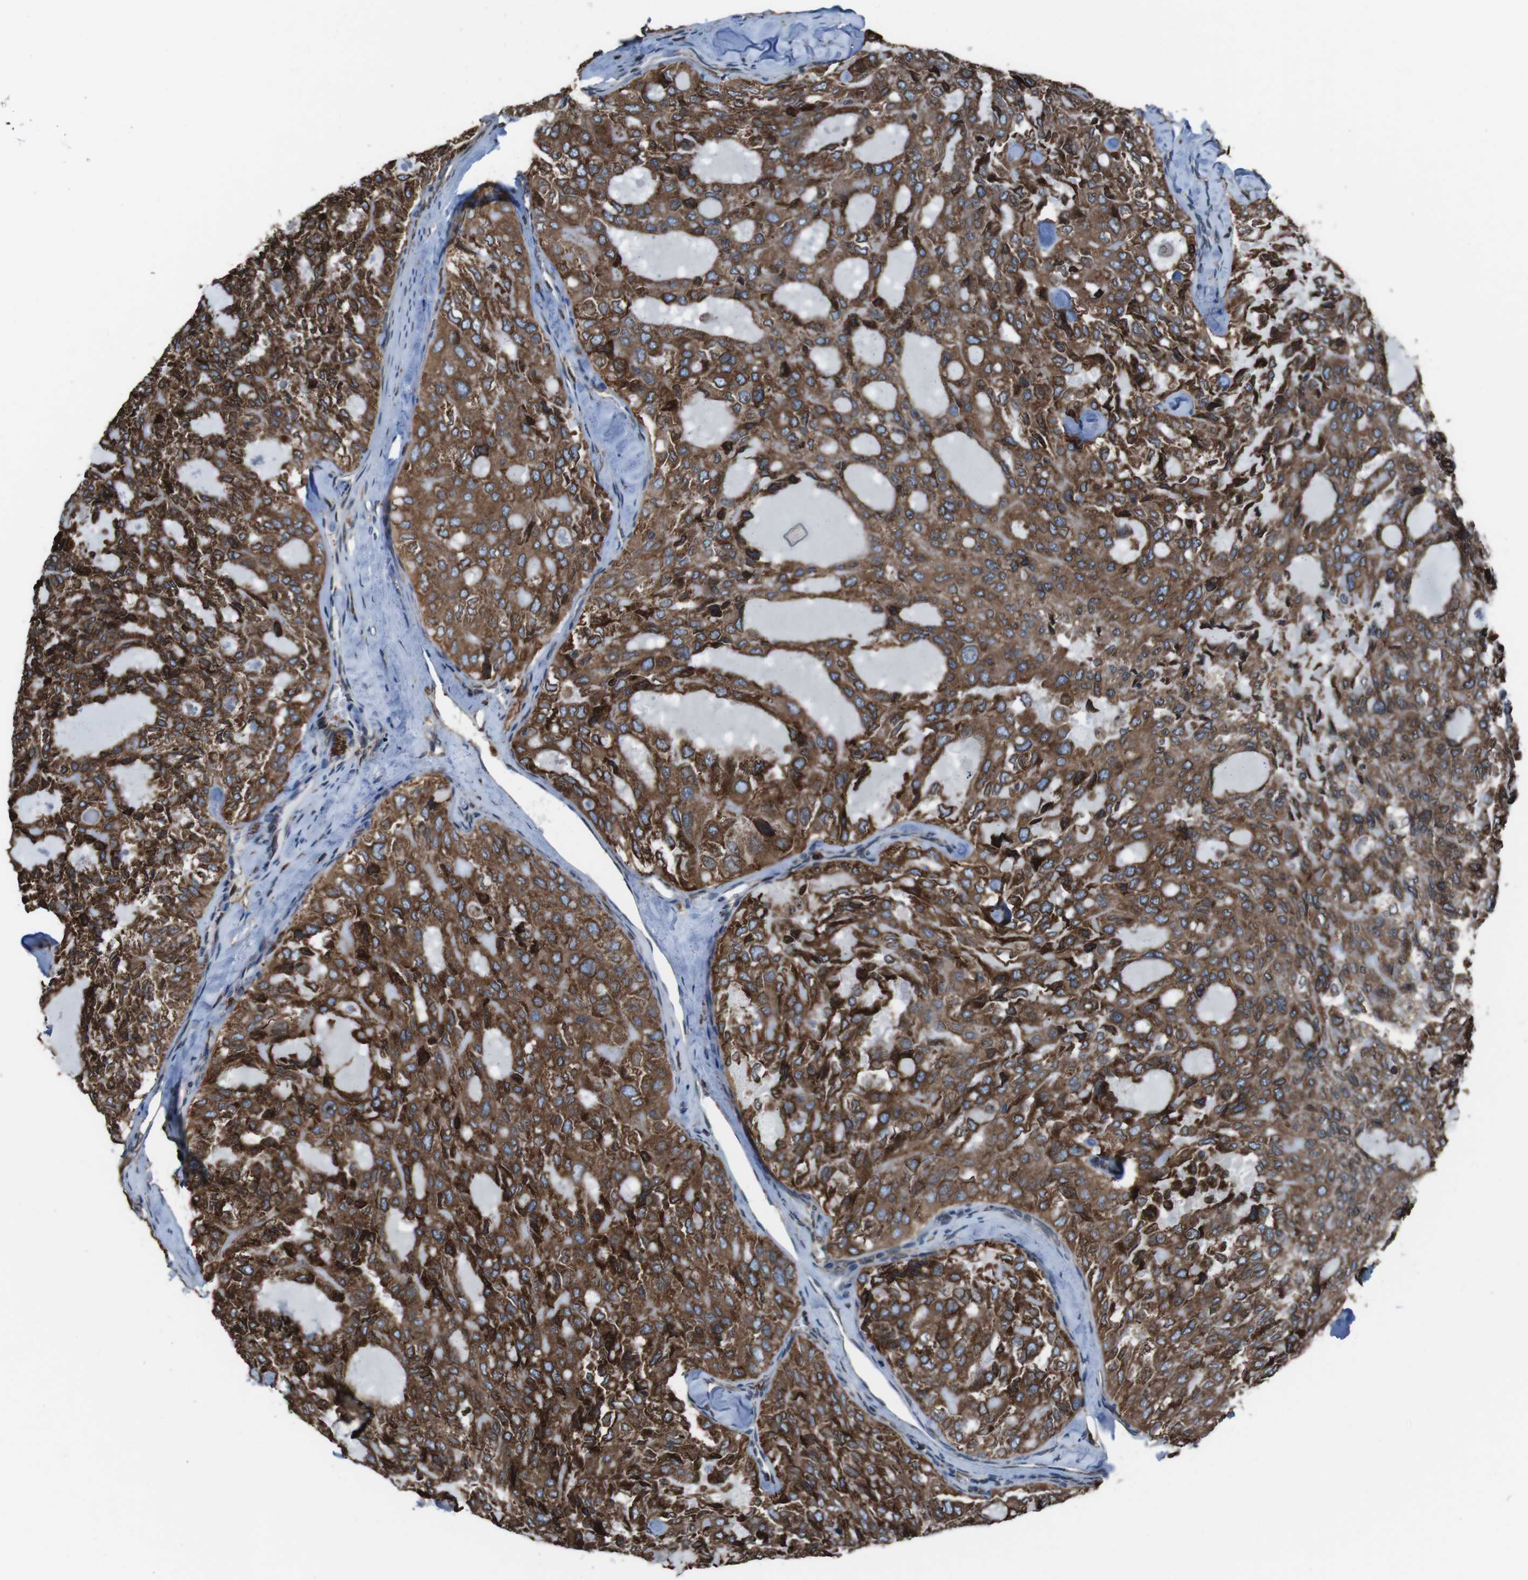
{"staining": {"intensity": "moderate", "quantity": ">75%", "location": "cytoplasmic/membranous"}, "tissue": "thyroid cancer", "cell_type": "Tumor cells", "image_type": "cancer", "snomed": [{"axis": "morphology", "description": "Follicular adenoma carcinoma, NOS"}, {"axis": "topography", "description": "Thyroid gland"}], "caption": "Moderate cytoplasmic/membranous positivity for a protein is appreciated in about >75% of tumor cells of thyroid cancer using immunohistochemistry (IHC).", "gene": "APMAP", "patient": {"sex": "male", "age": 75}}